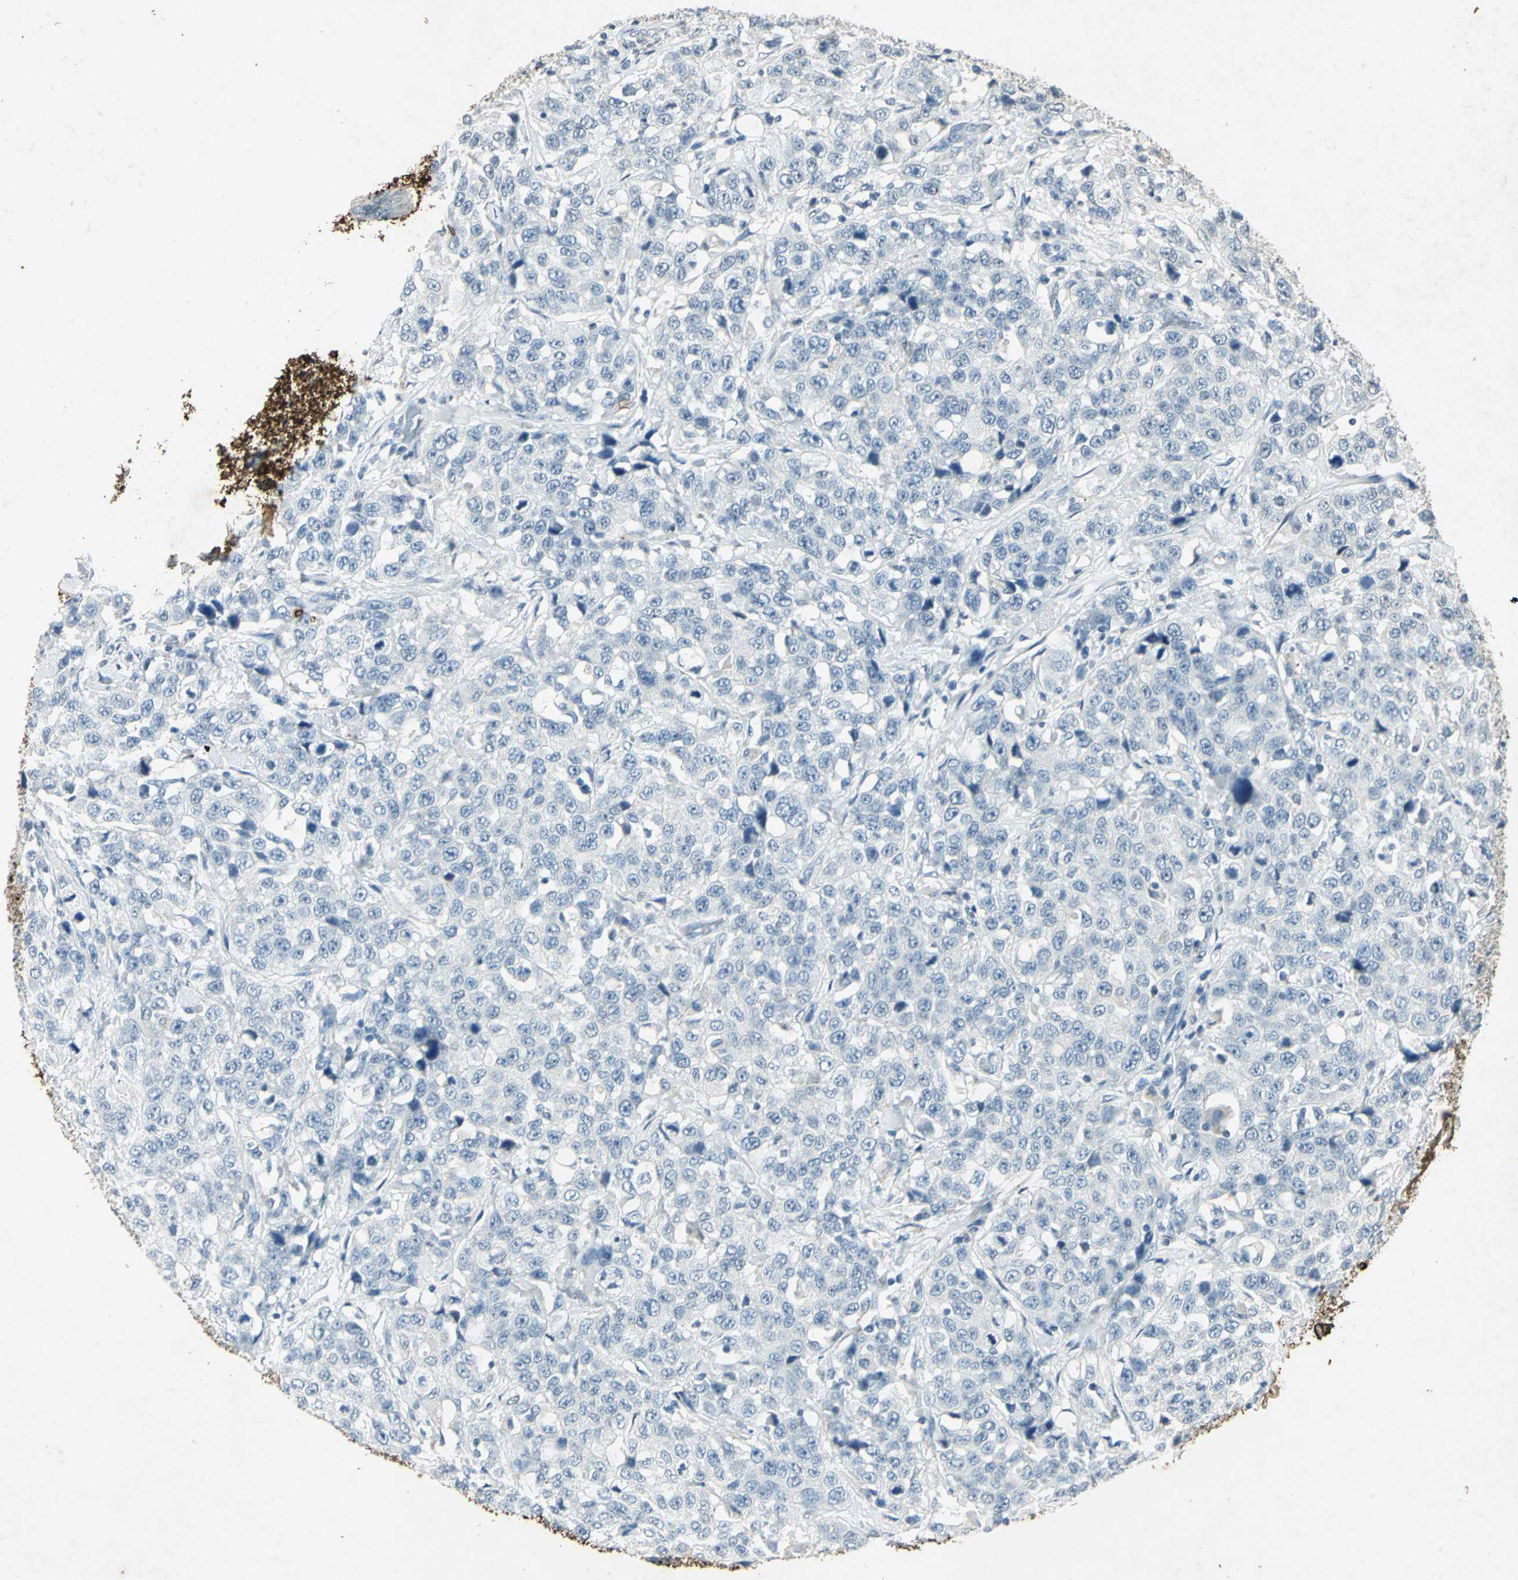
{"staining": {"intensity": "negative", "quantity": "none", "location": "none"}, "tissue": "stomach cancer", "cell_type": "Tumor cells", "image_type": "cancer", "snomed": [{"axis": "morphology", "description": "Normal tissue, NOS"}, {"axis": "morphology", "description": "Adenocarcinoma, NOS"}, {"axis": "topography", "description": "Stomach"}], "caption": "Stomach cancer was stained to show a protein in brown. There is no significant positivity in tumor cells.", "gene": "CAMK2B", "patient": {"sex": "male", "age": 48}}